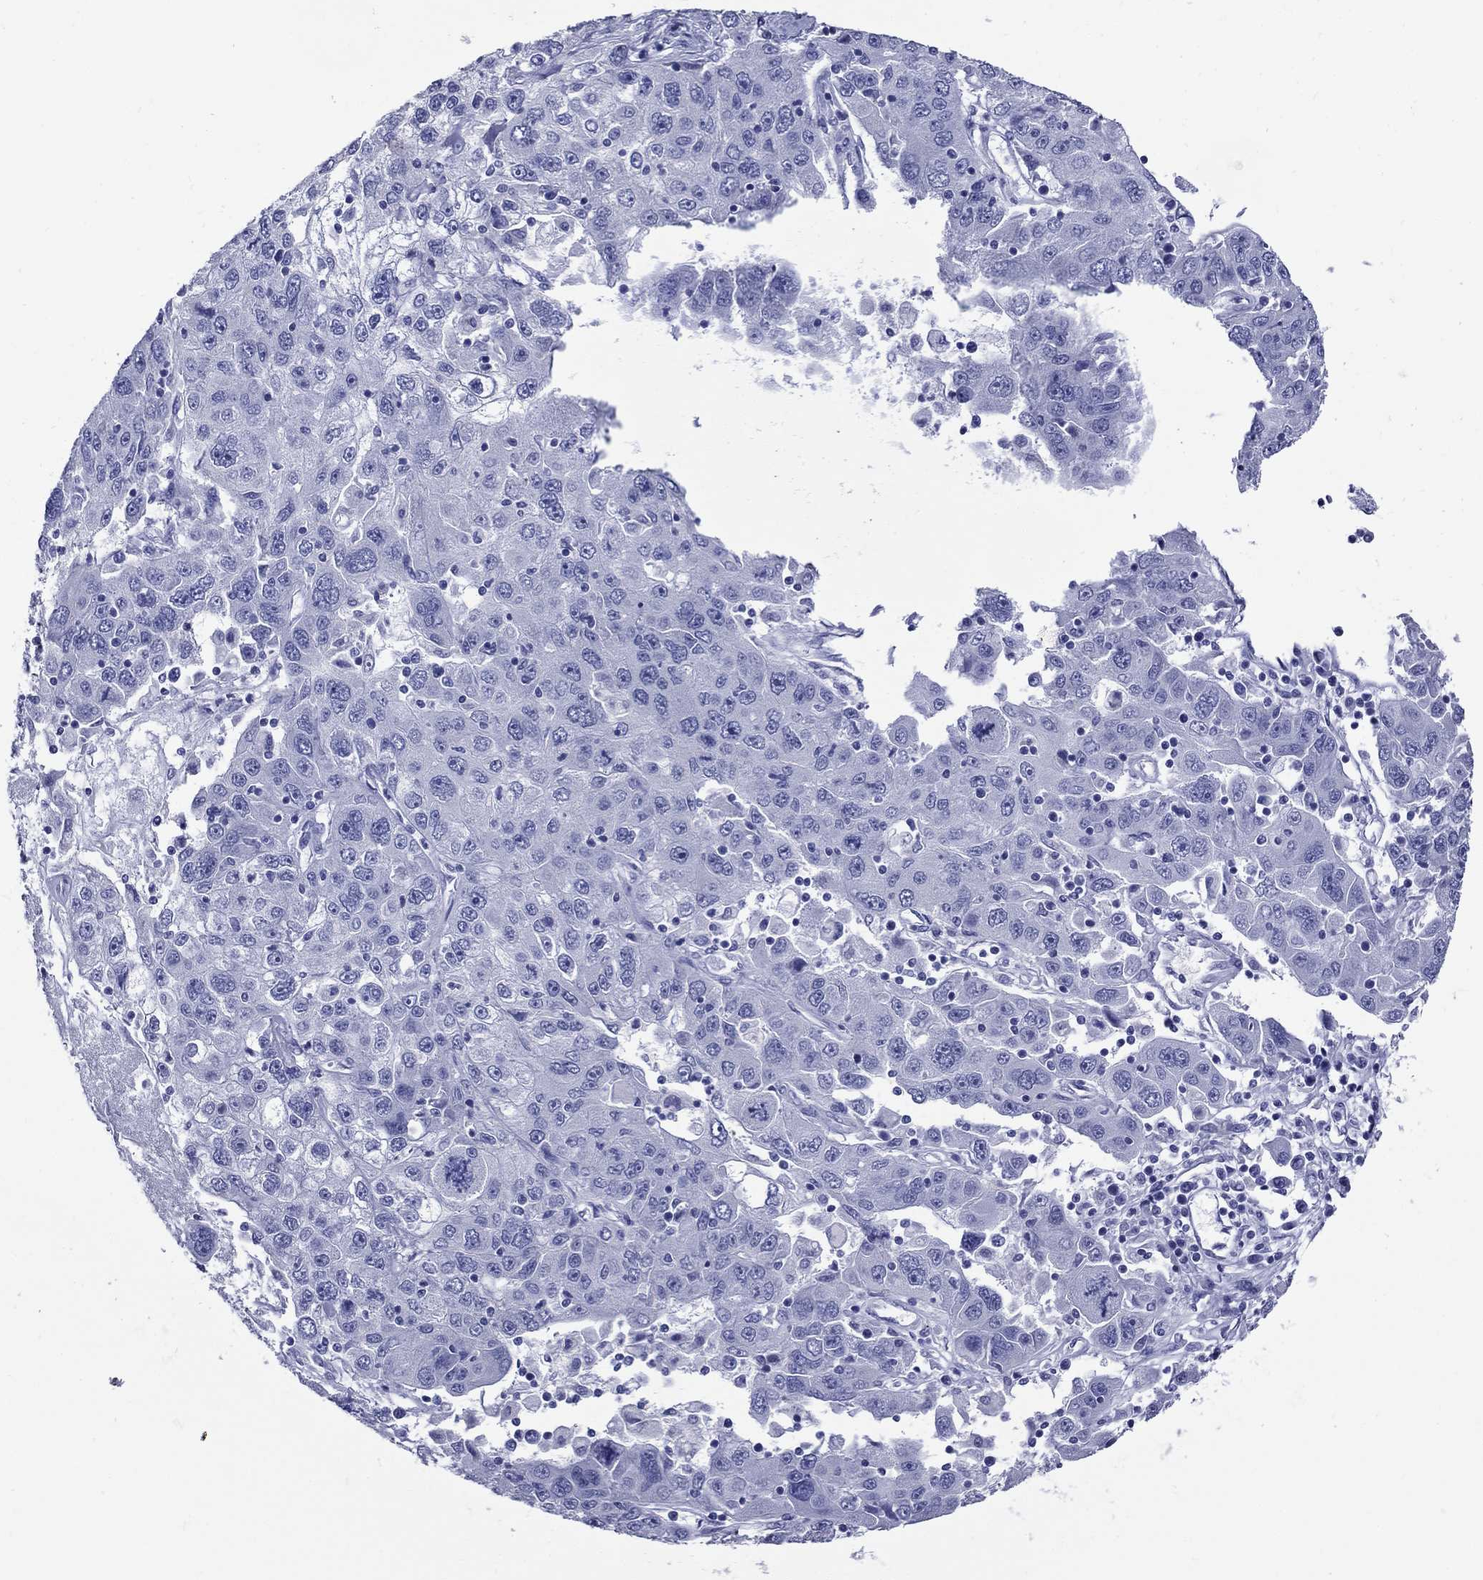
{"staining": {"intensity": "negative", "quantity": "none", "location": "none"}, "tissue": "stomach cancer", "cell_type": "Tumor cells", "image_type": "cancer", "snomed": [{"axis": "morphology", "description": "Adenocarcinoma, NOS"}, {"axis": "topography", "description": "Stomach"}], "caption": "There is no significant positivity in tumor cells of stomach cancer (adenocarcinoma). (DAB (3,3'-diaminobenzidine) IHC, high magnification).", "gene": "GIP", "patient": {"sex": "male", "age": 56}}